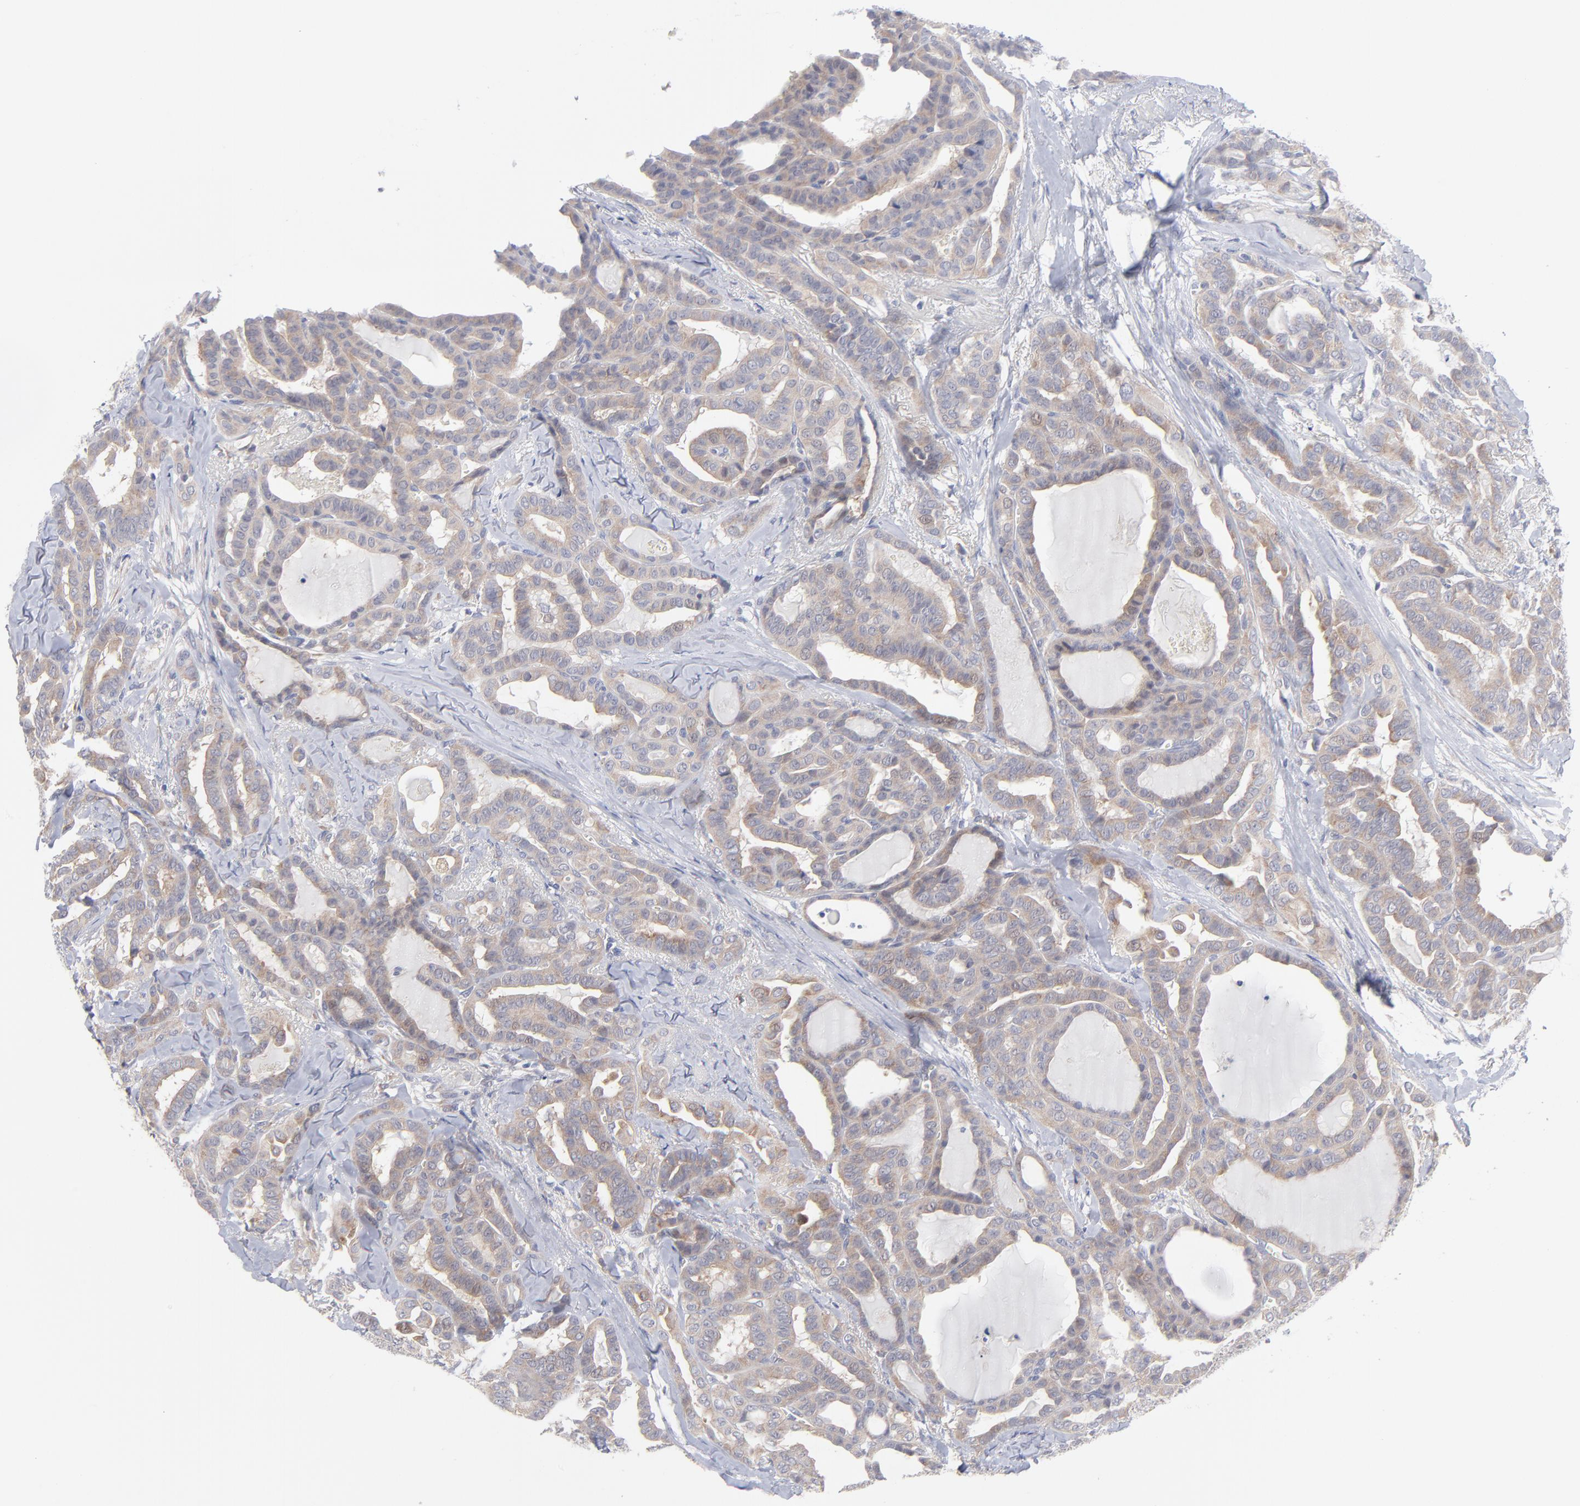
{"staining": {"intensity": "weak", "quantity": "25%-75%", "location": "cytoplasmic/membranous"}, "tissue": "thyroid cancer", "cell_type": "Tumor cells", "image_type": "cancer", "snomed": [{"axis": "morphology", "description": "Carcinoma, NOS"}, {"axis": "topography", "description": "Thyroid gland"}], "caption": "Protein analysis of carcinoma (thyroid) tissue demonstrates weak cytoplasmic/membranous expression in about 25%-75% of tumor cells.", "gene": "RPS24", "patient": {"sex": "female", "age": 91}}